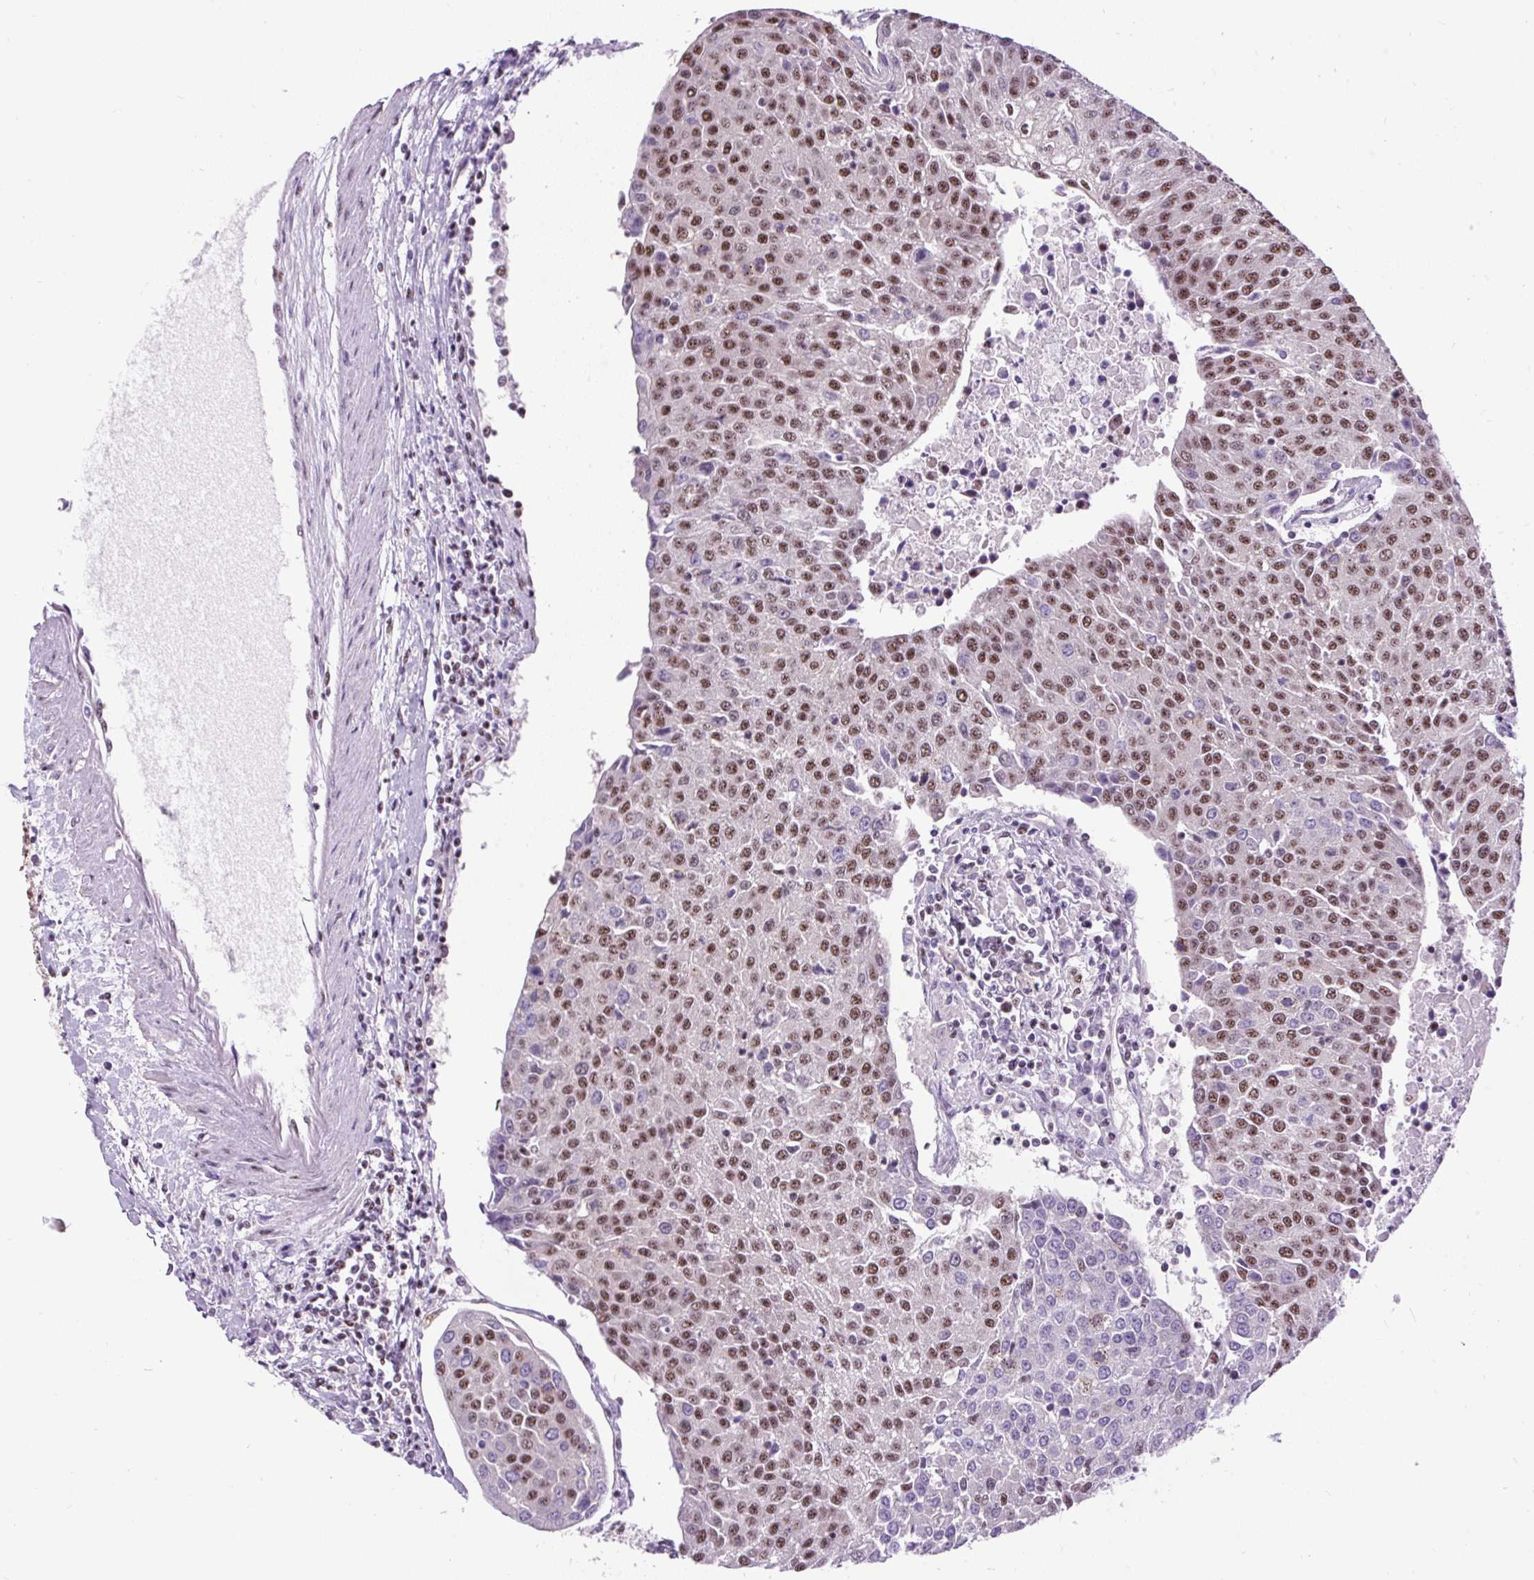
{"staining": {"intensity": "moderate", "quantity": ">75%", "location": "nuclear"}, "tissue": "urothelial cancer", "cell_type": "Tumor cells", "image_type": "cancer", "snomed": [{"axis": "morphology", "description": "Urothelial carcinoma, High grade"}, {"axis": "topography", "description": "Urinary bladder"}], "caption": "Protein analysis of urothelial cancer tissue displays moderate nuclear positivity in about >75% of tumor cells.", "gene": "SMC5", "patient": {"sex": "female", "age": 85}}